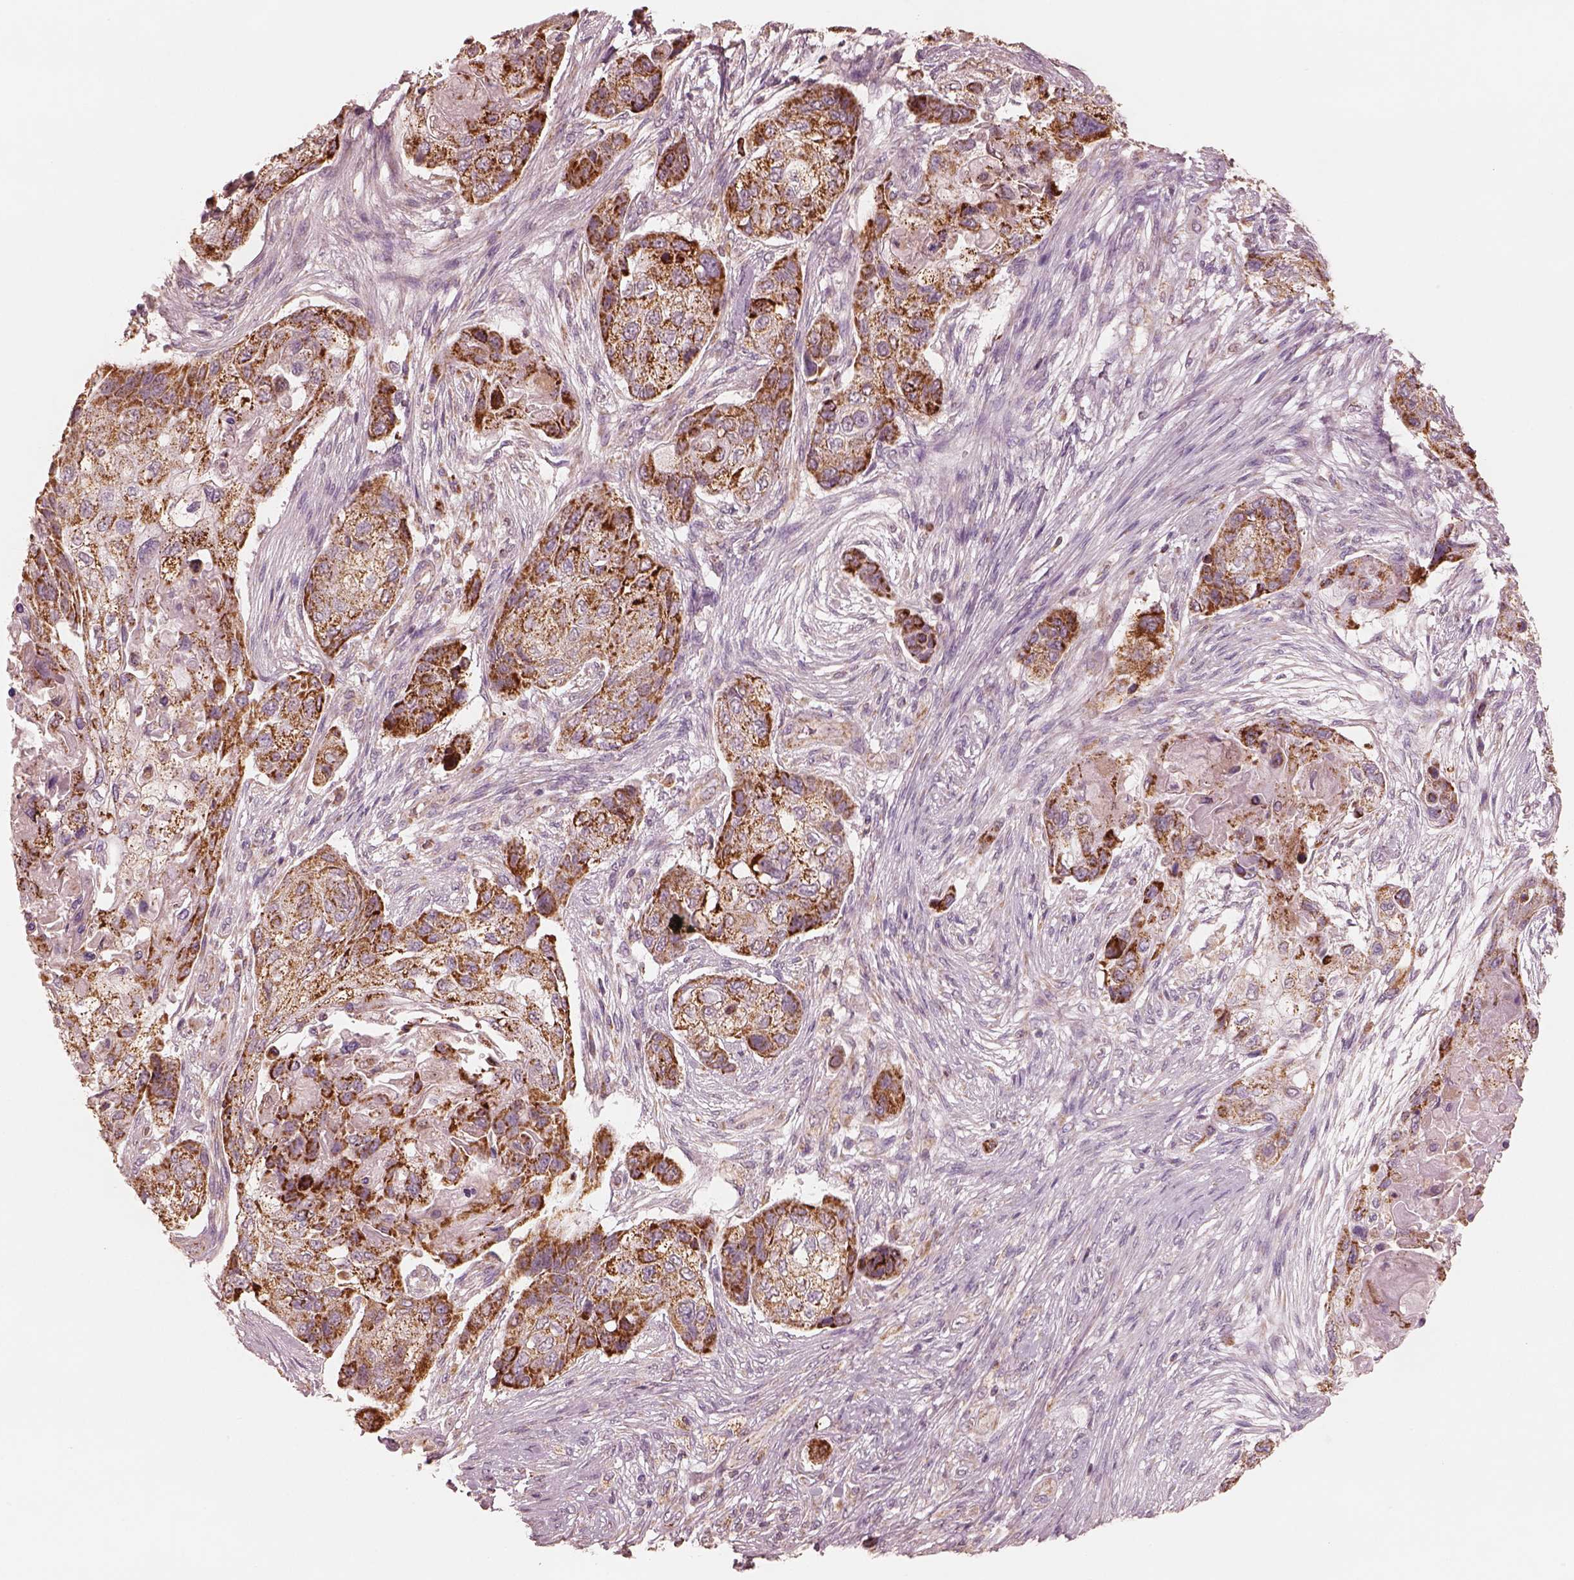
{"staining": {"intensity": "strong", "quantity": ">75%", "location": "cytoplasmic/membranous"}, "tissue": "lung cancer", "cell_type": "Tumor cells", "image_type": "cancer", "snomed": [{"axis": "morphology", "description": "Squamous cell carcinoma, NOS"}, {"axis": "topography", "description": "Lung"}], "caption": "Lung squamous cell carcinoma stained for a protein exhibits strong cytoplasmic/membranous positivity in tumor cells. The staining is performed using DAB (3,3'-diaminobenzidine) brown chromogen to label protein expression. The nuclei are counter-stained blue using hematoxylin.", "gene": "ENTPD6", "patient": {"sex": "male", "age": 69}}